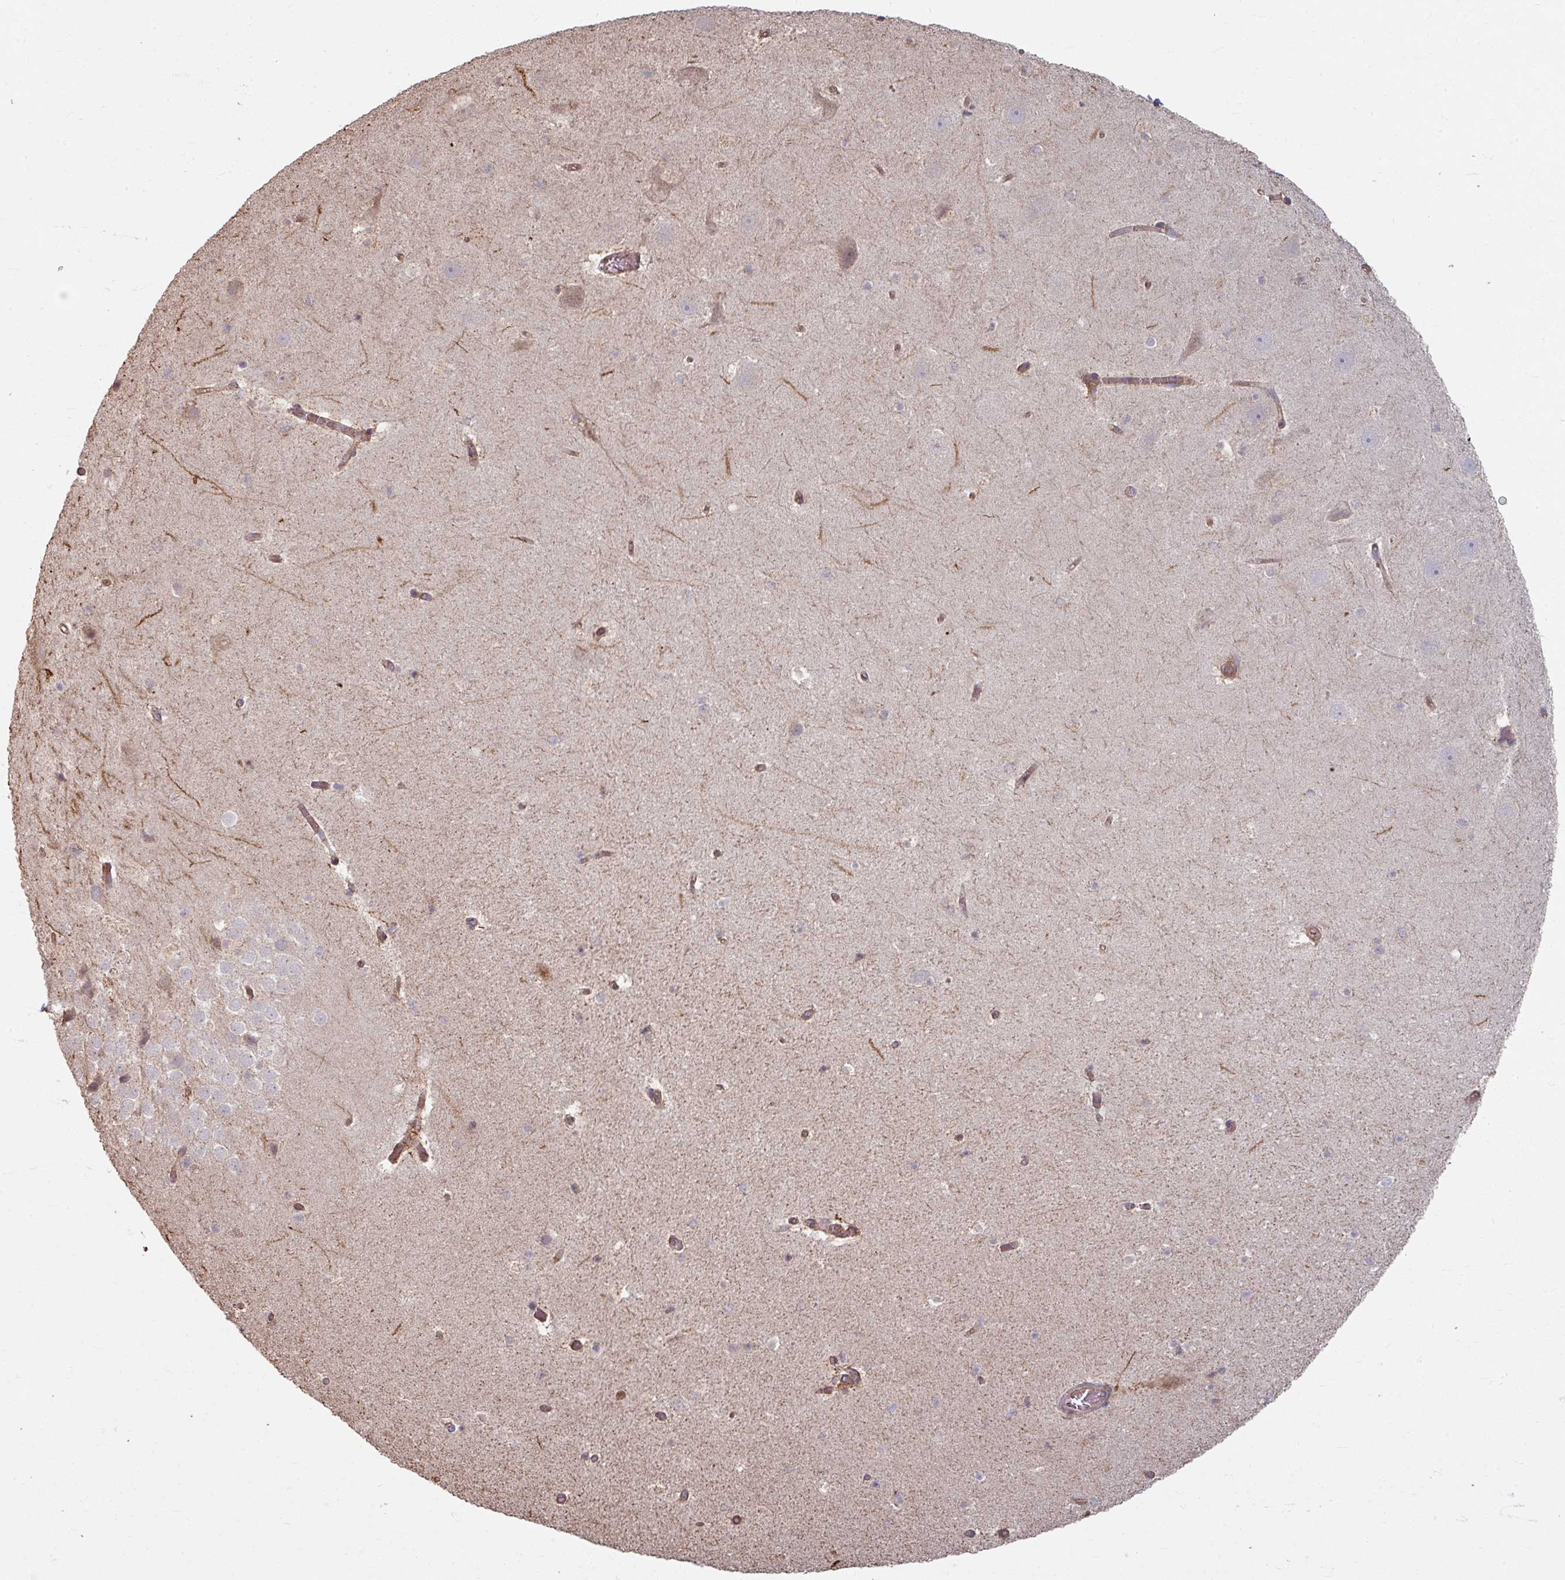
{"staining": {"intensity": "weak", "quantity": "<25%", "location": "cytoplasmic/membranous"}, "tissue": "hippocampus", "cell_type": "Glial cells", "image_type": "normal", "snomed": [{"axis": "morphology", "description": "Normal tissue, NOS"}, {"axis": "topography", "description": "Hippocampus"}], "caption": "The image reveals no staining of glial cells in unremarkable hippocampus. The staining is performed using DAB (3,3'-diaminobenzidine) brown chromogen with nuclei counter-stained in using hematoxylin.", "gene": "CCDC68", "patient": {"sex": "male", "age": 37}}